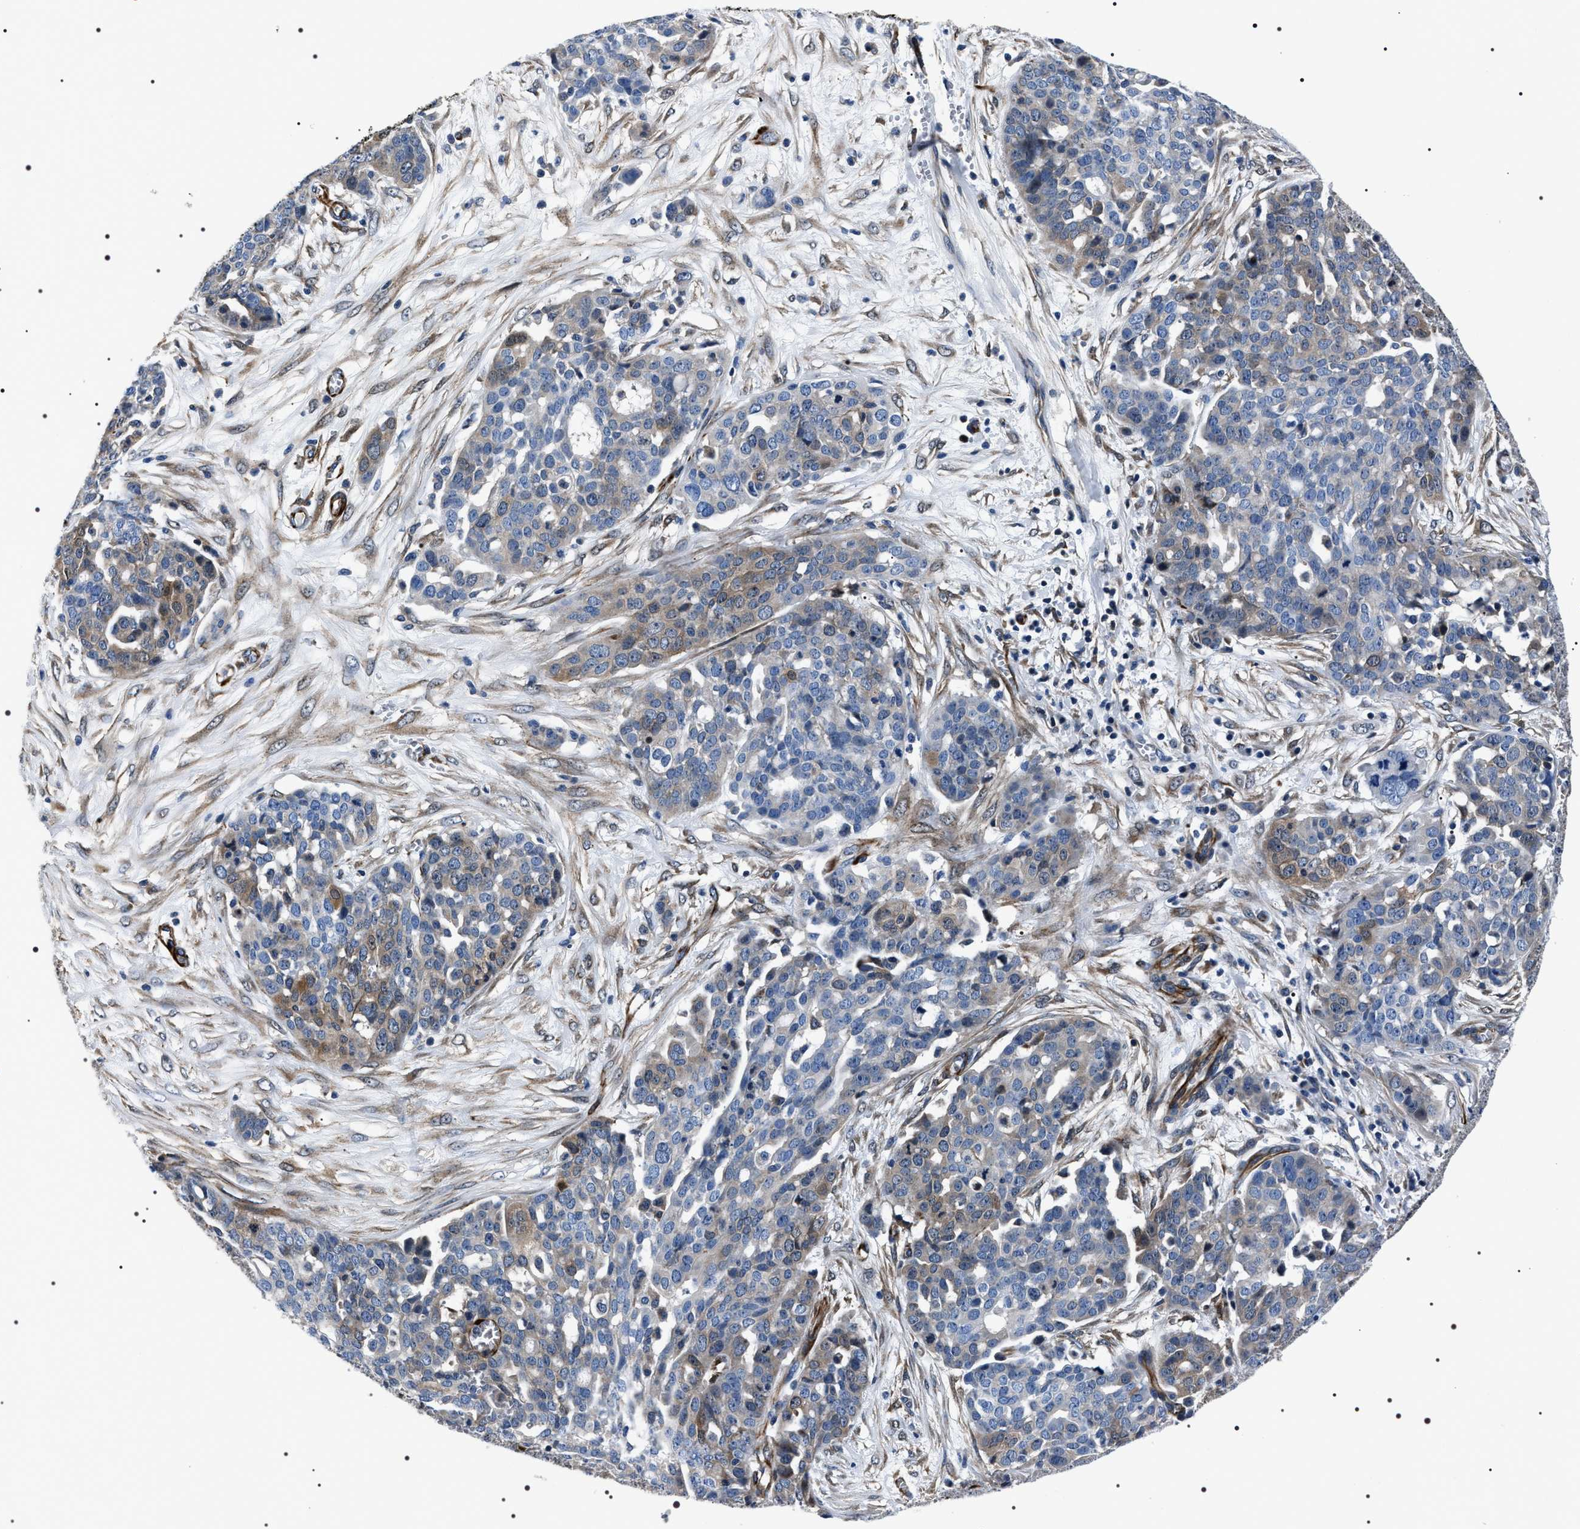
{"staining": {"intensity": "weak", "quantity": "25%-75%", "location": "cytoplasmic/membranous"}, "tissue": "ovarian cancer", "cell_type": "Tumor cells", "image_type": "cancer", "snomed": [{"axis": "morphology", "description": "Cystadenocarcinoma, serous, NOS"}, {"axis": "topography", "description": "Soft tissue"}, {"axis": "topography", "description": "Ovary"}], "caption": "Weak cytoplasmic/membranous staining is present in approximately 25%-75% of tumor cells in ovarian cancer. (DAB (3,3'-diaminobenzidine) = brown stain, brightfield microscopy at high magnification).", "gene": "BAG2", "patient": {"sex": "female", "age": 57}}